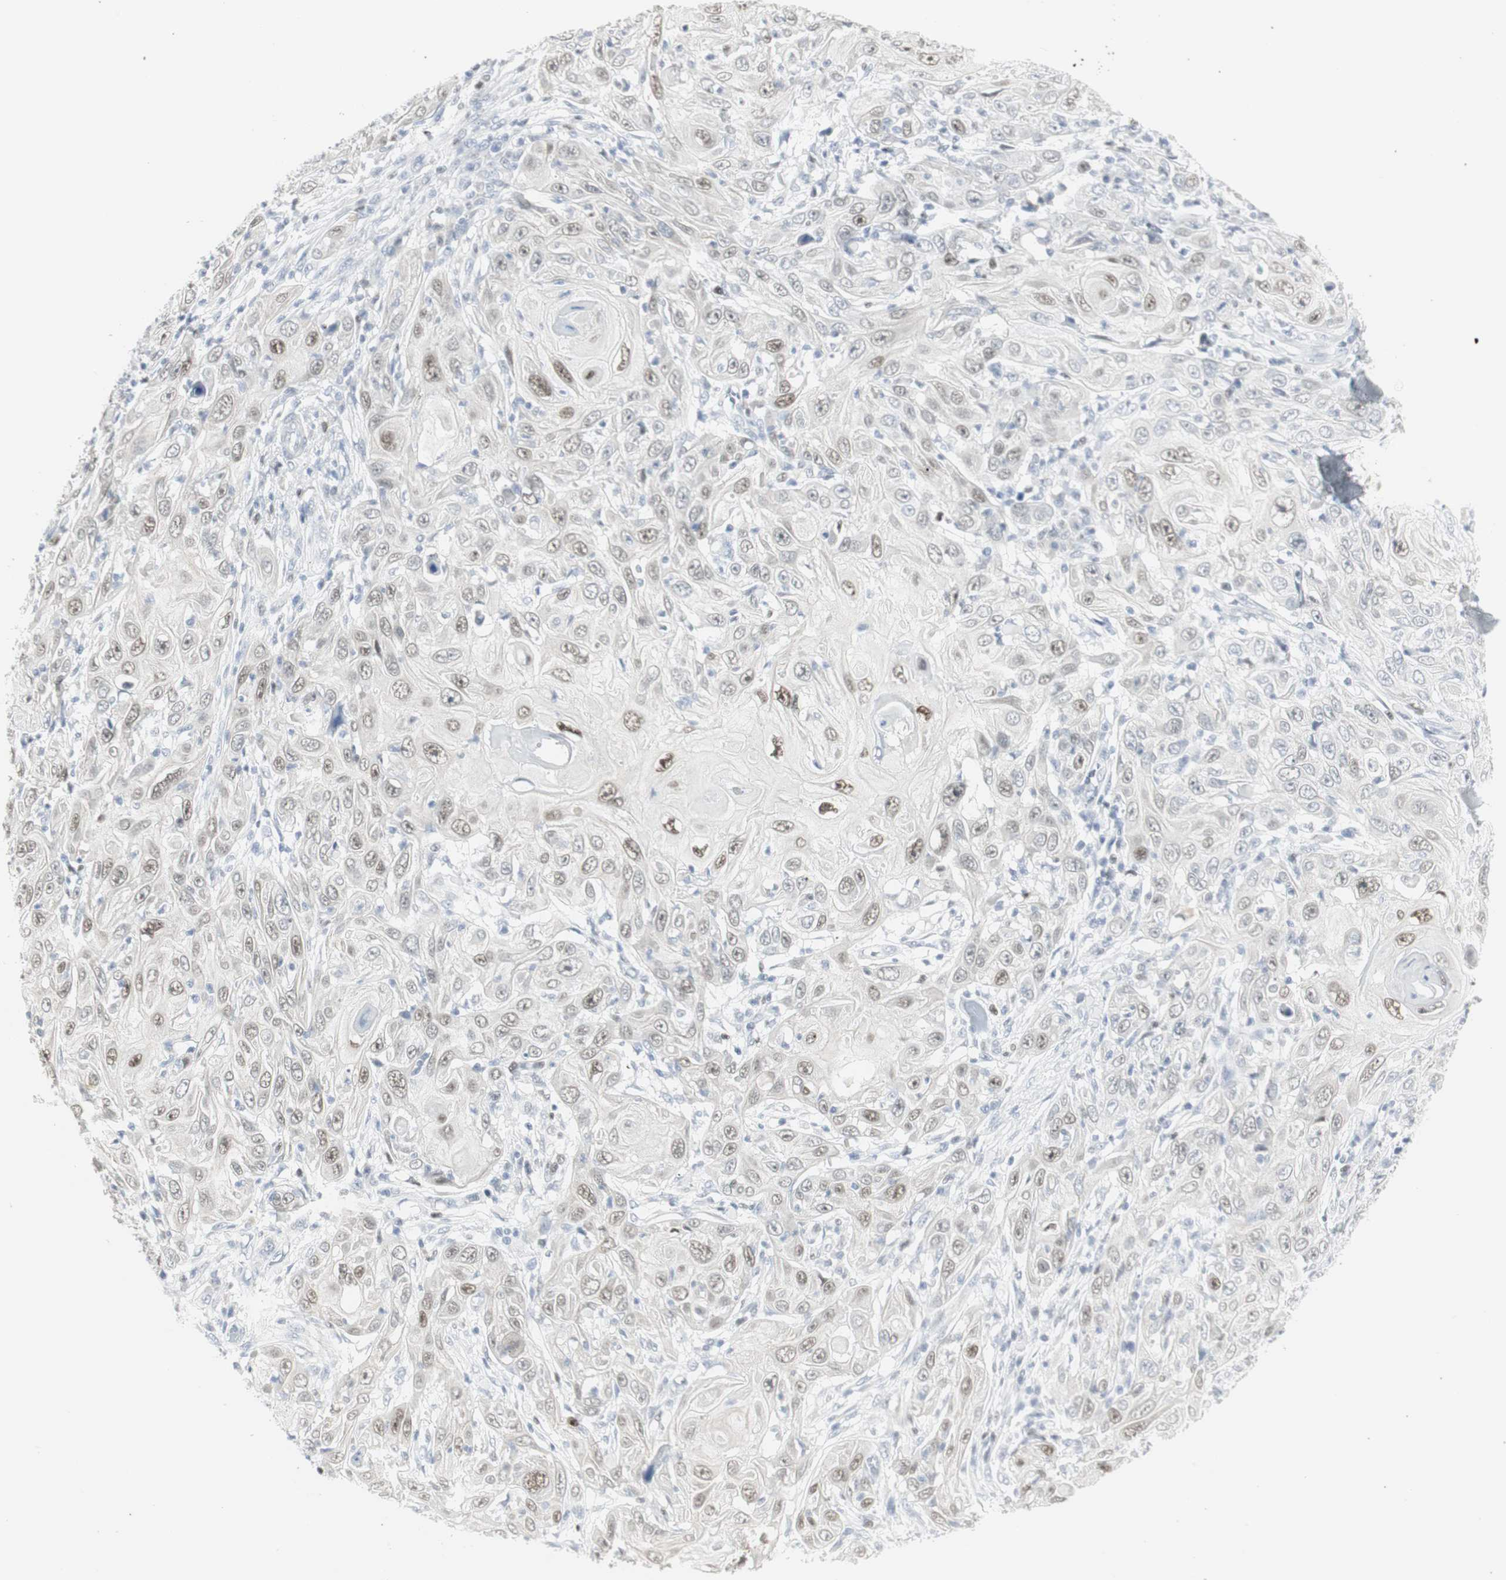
{"staining": {"intensity": "moderate", "quantity": "<25%", "location": "nuclear"}, "tissue": "skin cancer", "cell_type": "Tumor cells", "image_type": "cancer", "snomed": [{"axis": "morphology", "description": "Squamous cell carcinoma, NOS"}, {"axis": "topography", "description": "Skin"}], "caption": "There is low levels of moderate nuclear staining in tumor cells of skin cancer, as demonstrated by immunohistochemical staining (brown color).", "gene": "ZBTB7B", "patient": {"sex": "female", "age": 88}}